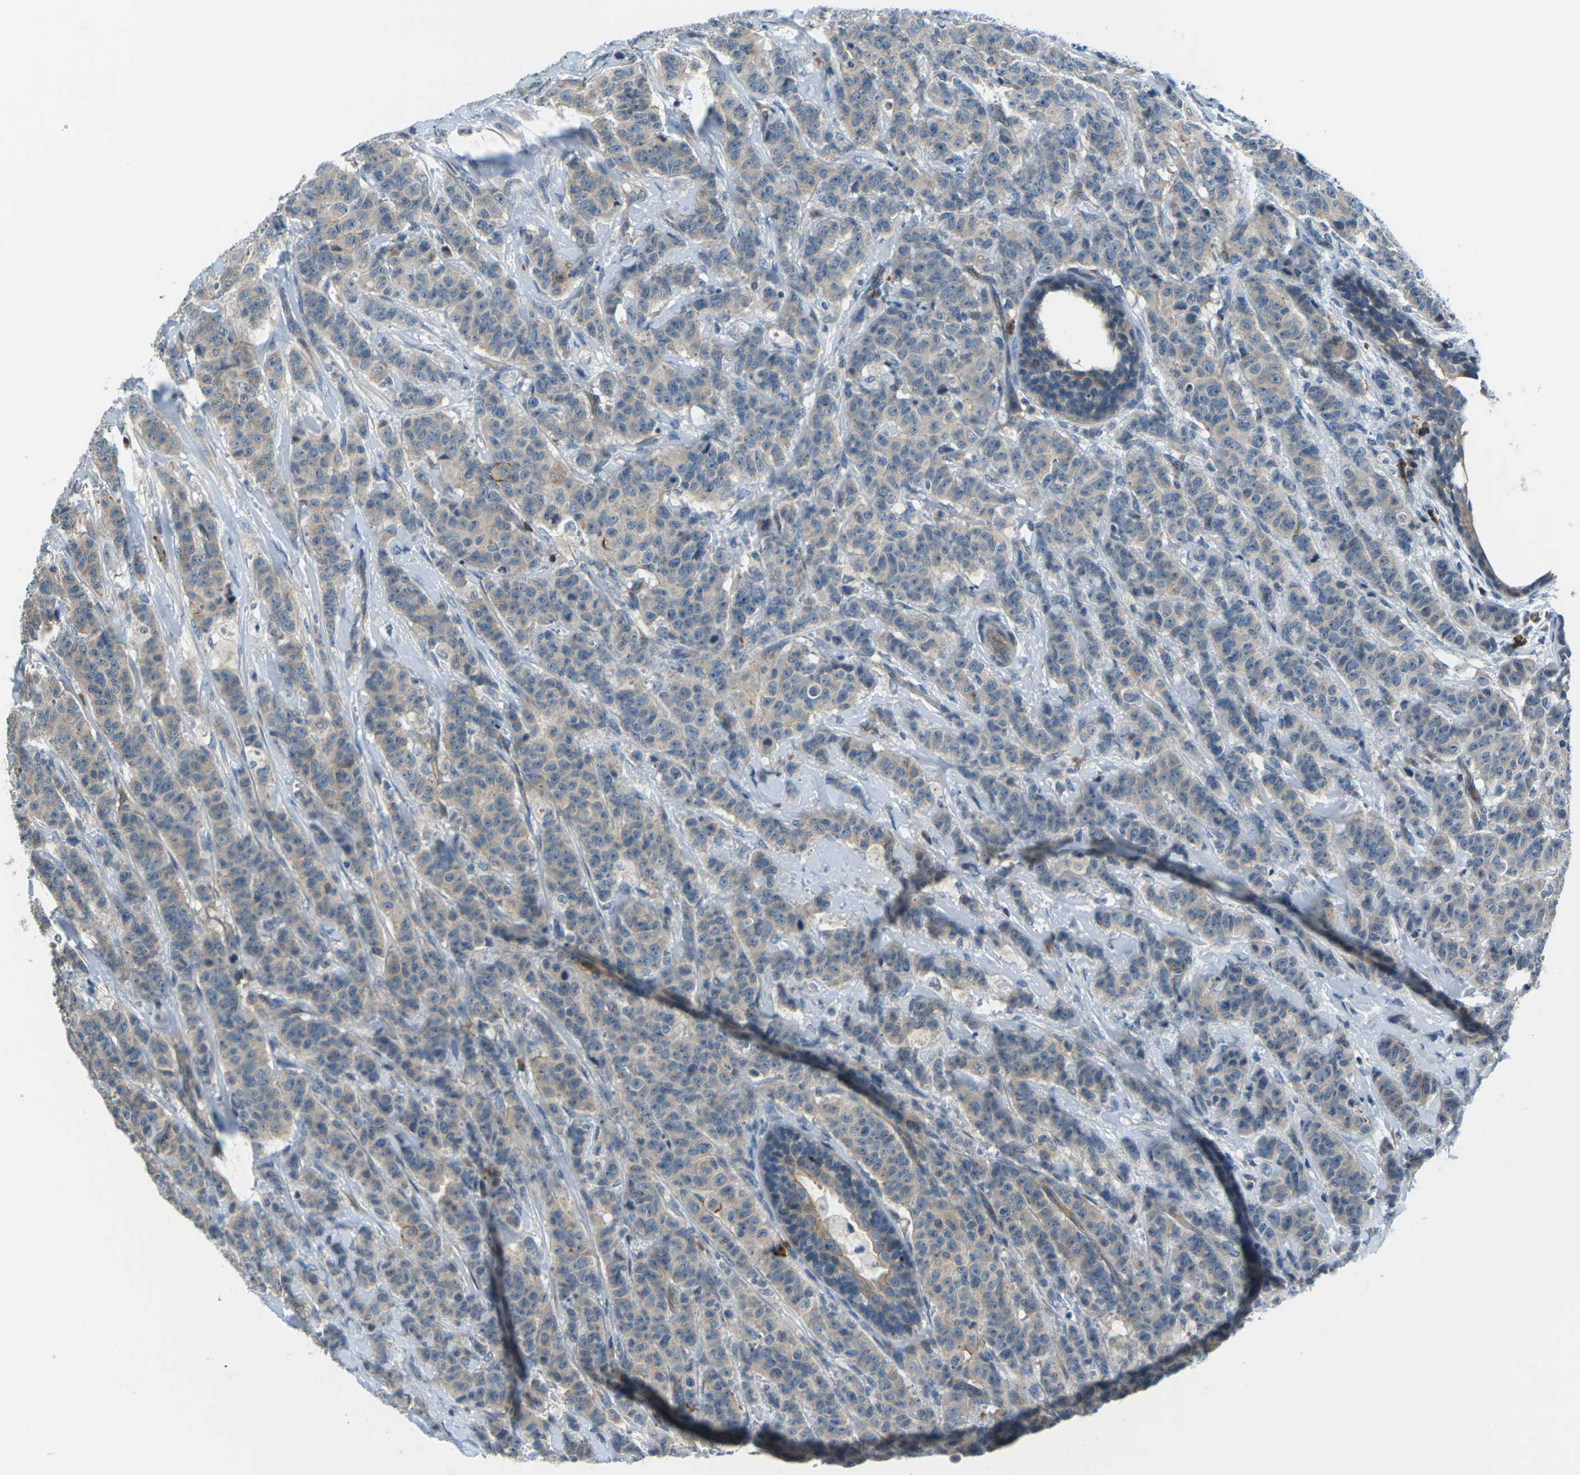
{"staining": {"intensity": "negative", "quantity": "none", "location": "none"}, "tissue": "breast cancer", "cell_type": "Tumor cells", "image_type": "cancer", "snomed": [{"axis": "morphology", "description": "Normal tissue, NOS"}, {"axis": "morphology", "description": "Duct carcinoma"}, {"axis": "topography", "description": "Breast"}], "caption": "The image reveals no significant expression in tumor cells of breast cancer (infiltrating ductal carcinoma).", "gene": "SLC13A3", "patient": {"sex": "female", "age": 40}}